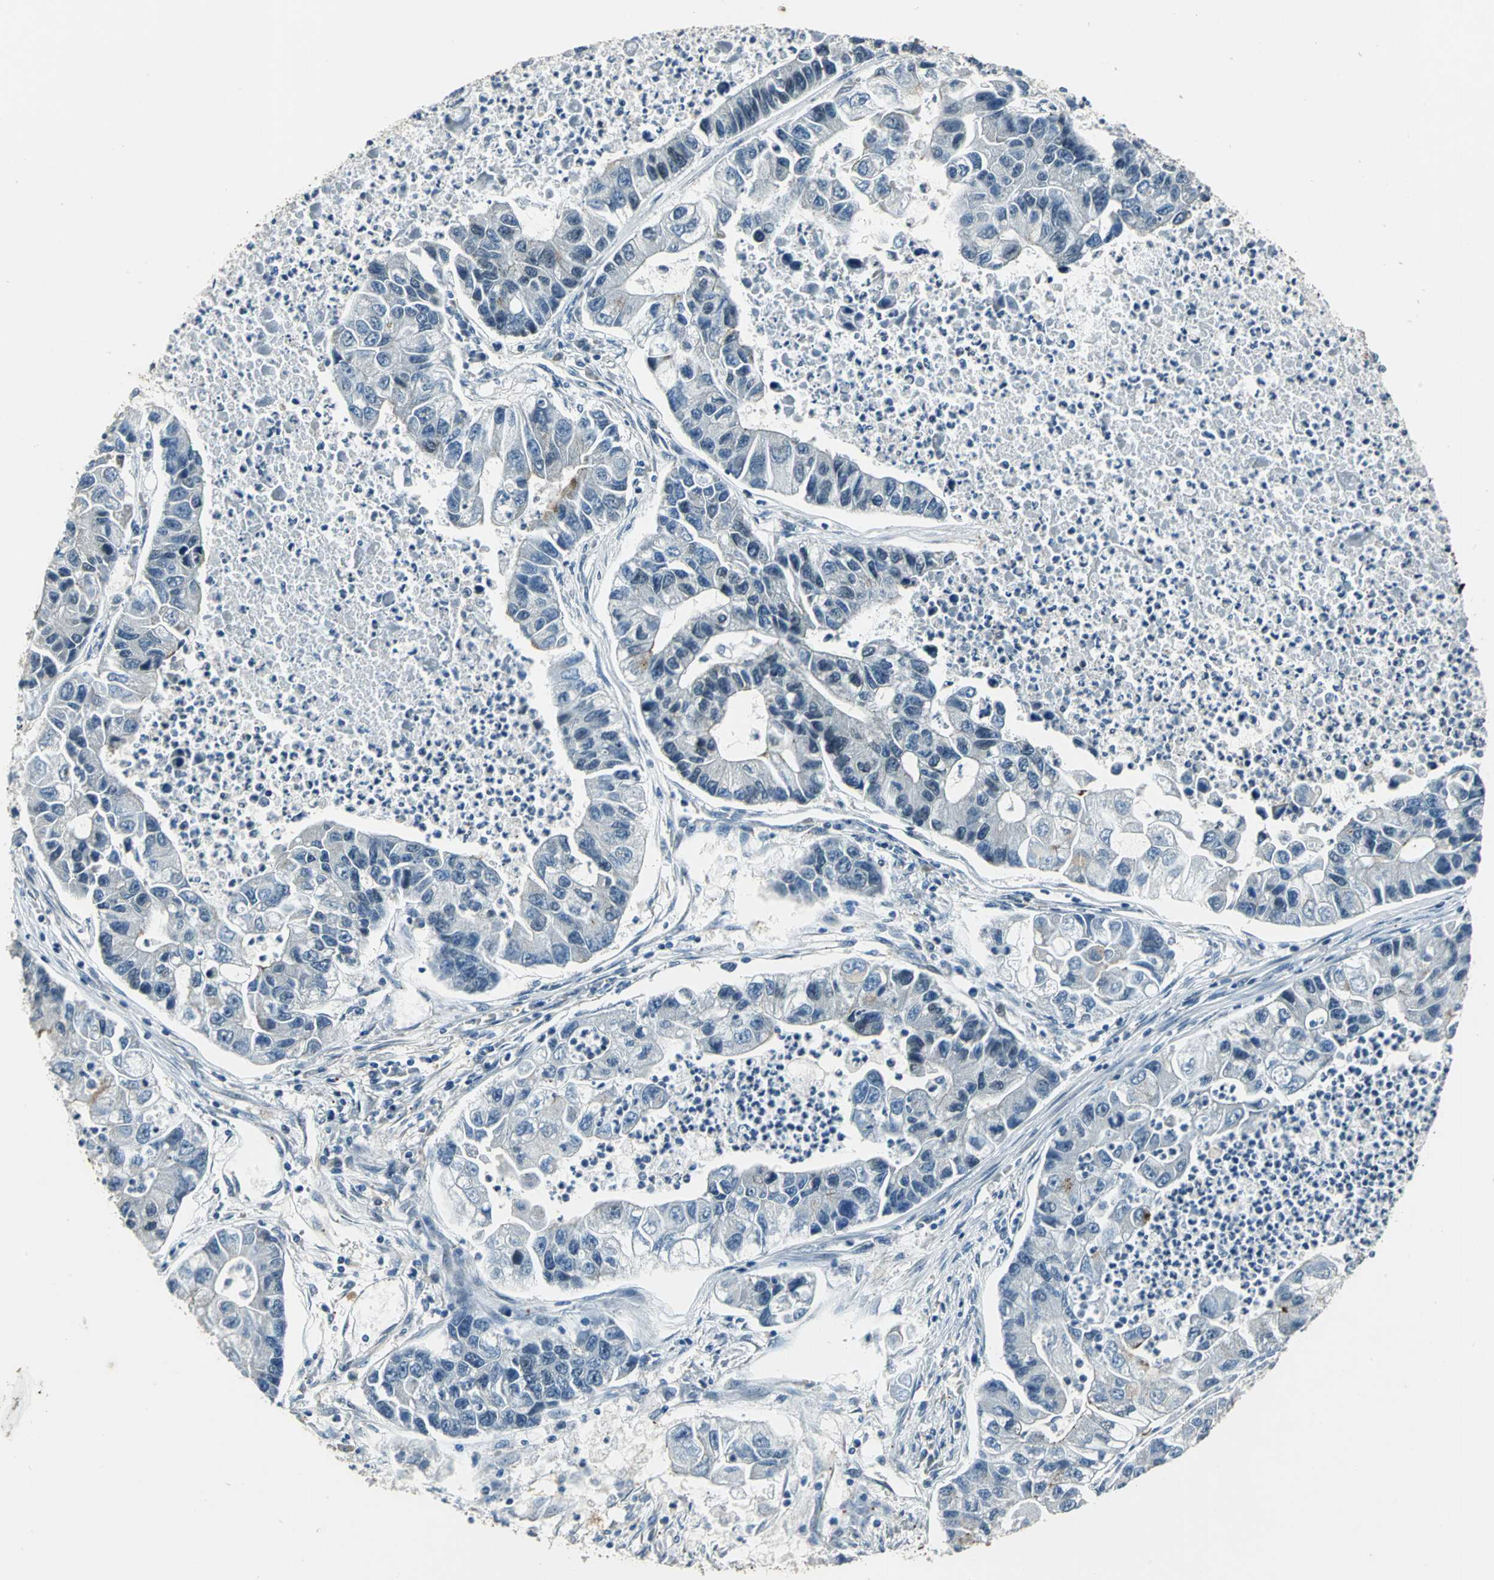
{"staining": {"intensity": "weak", "quantity": "<25%", "location": "cytoplasmic/membranous"}, "tissue": "lung cancer", "cell_type": "Tumor cells", "image_type": "cancer", "snomed": [{"axis": "morphology", "description": "Adenocarcinoma, NOS"}, {"axis": "topography", "description": "Lung"}], "caption": "DAB (3,3'-diaminobenzidine) immunohistochemical staining of human lung cancer (adenocarcinoma) displays no significant expression in tumor cells.", "gene": "BRIP1", "patient": {"sex": "female", "age": 51}}